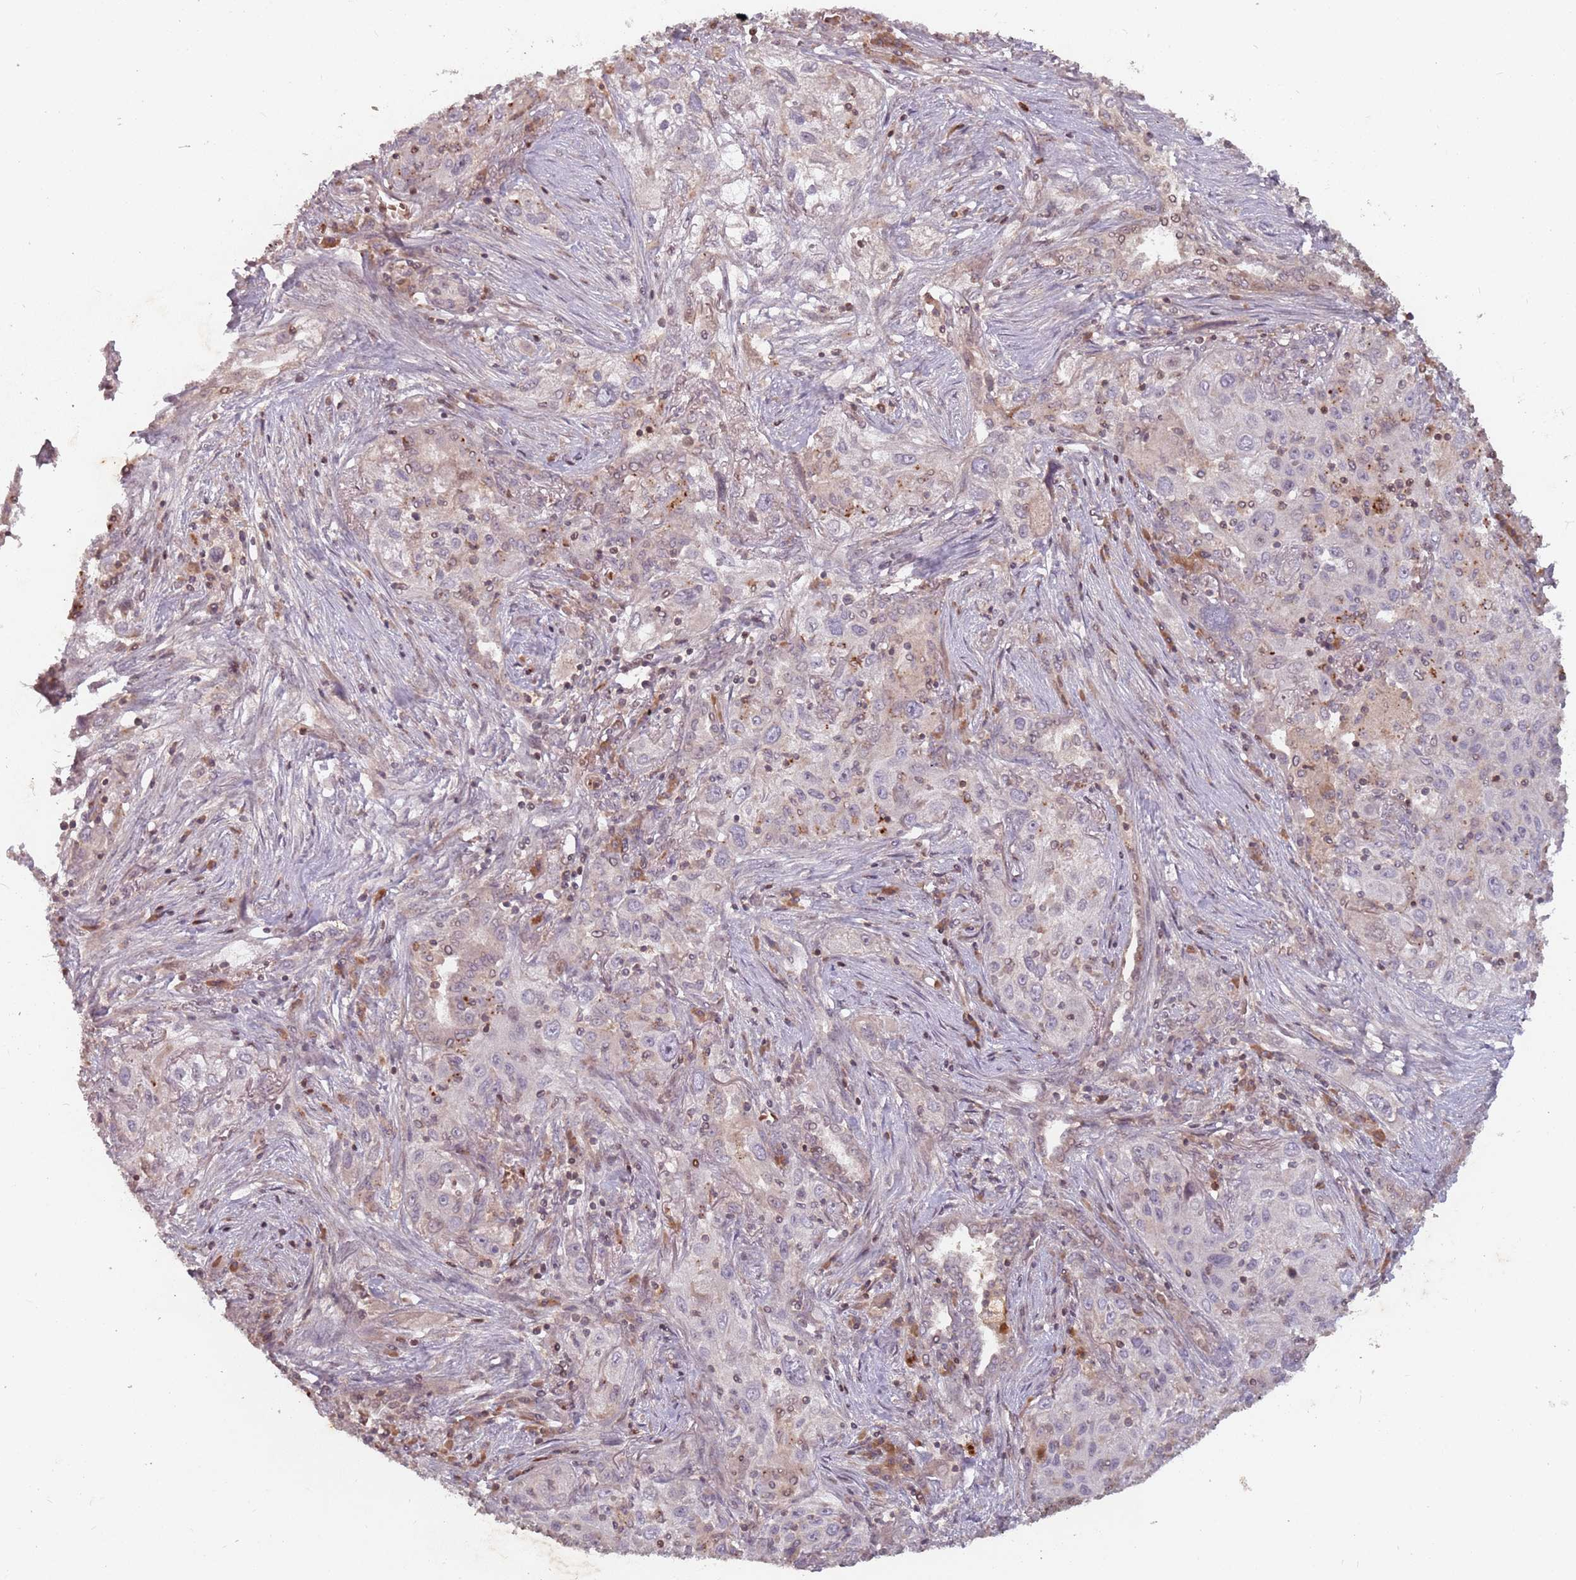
{"staining": {"intensity": "negative", "quantity": "none", "location": "none"}, "tissue": "lung cancer", "cell_type": "Tumor cells", "image_type": "cancer", "snomed": [{"axis": "morphology", "description": "Squamous cell carcinoma, NOS"}, {"axis": "topography", "description": "Lung"}], "caption": "Tumor cells are negative for brown protein staining in lung squamous cell carcinoma.", "gene": "GPR180", "patient": {"sex": "female", "age": 69}}